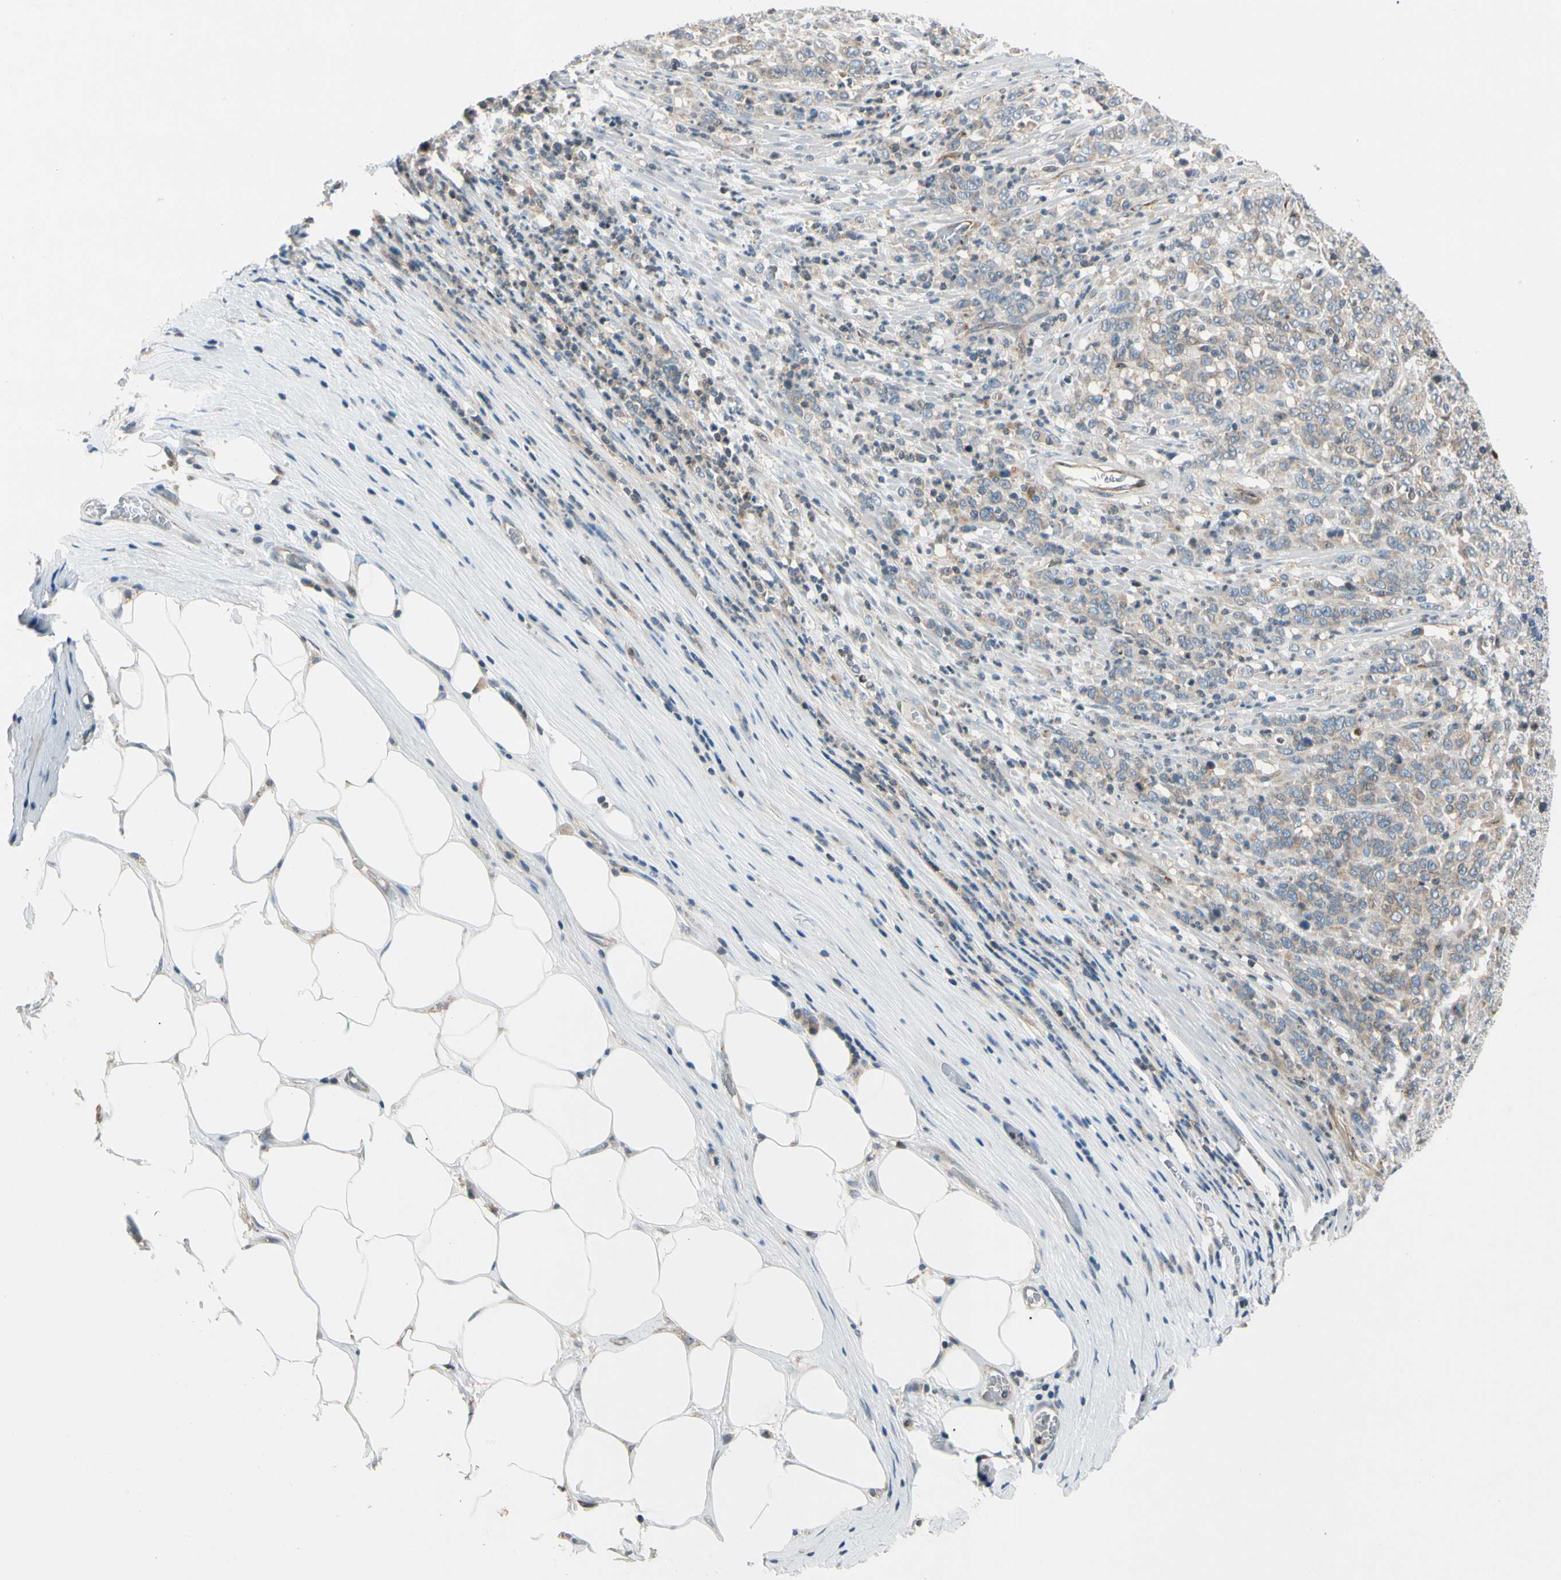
{"staining": {"intensity": "weak", "quantity": "25%-75%", "location": "cytoplasmic/membranous"}, "tissue": "stomach cancer", "cell_type": "Tumor cells", "image_type": "cancer", "snomed": [{"axis": "morphology", "description": "Adenocarcinoma, NOS"}, {"axis": "topography", "description": "Stomach, lower"}], "caption": "DAB immunohistochemical staining of stomach cancer (adenocarcinoma) reveals weak cytoplasmic/membranous protein positivity in approximately 25%-75% of tumor cells. (brown staining indicates protein expression, while blue staining denotes nuclei).", "gene": "CDH6", "patient": {"sex": "female", "age": 71}}